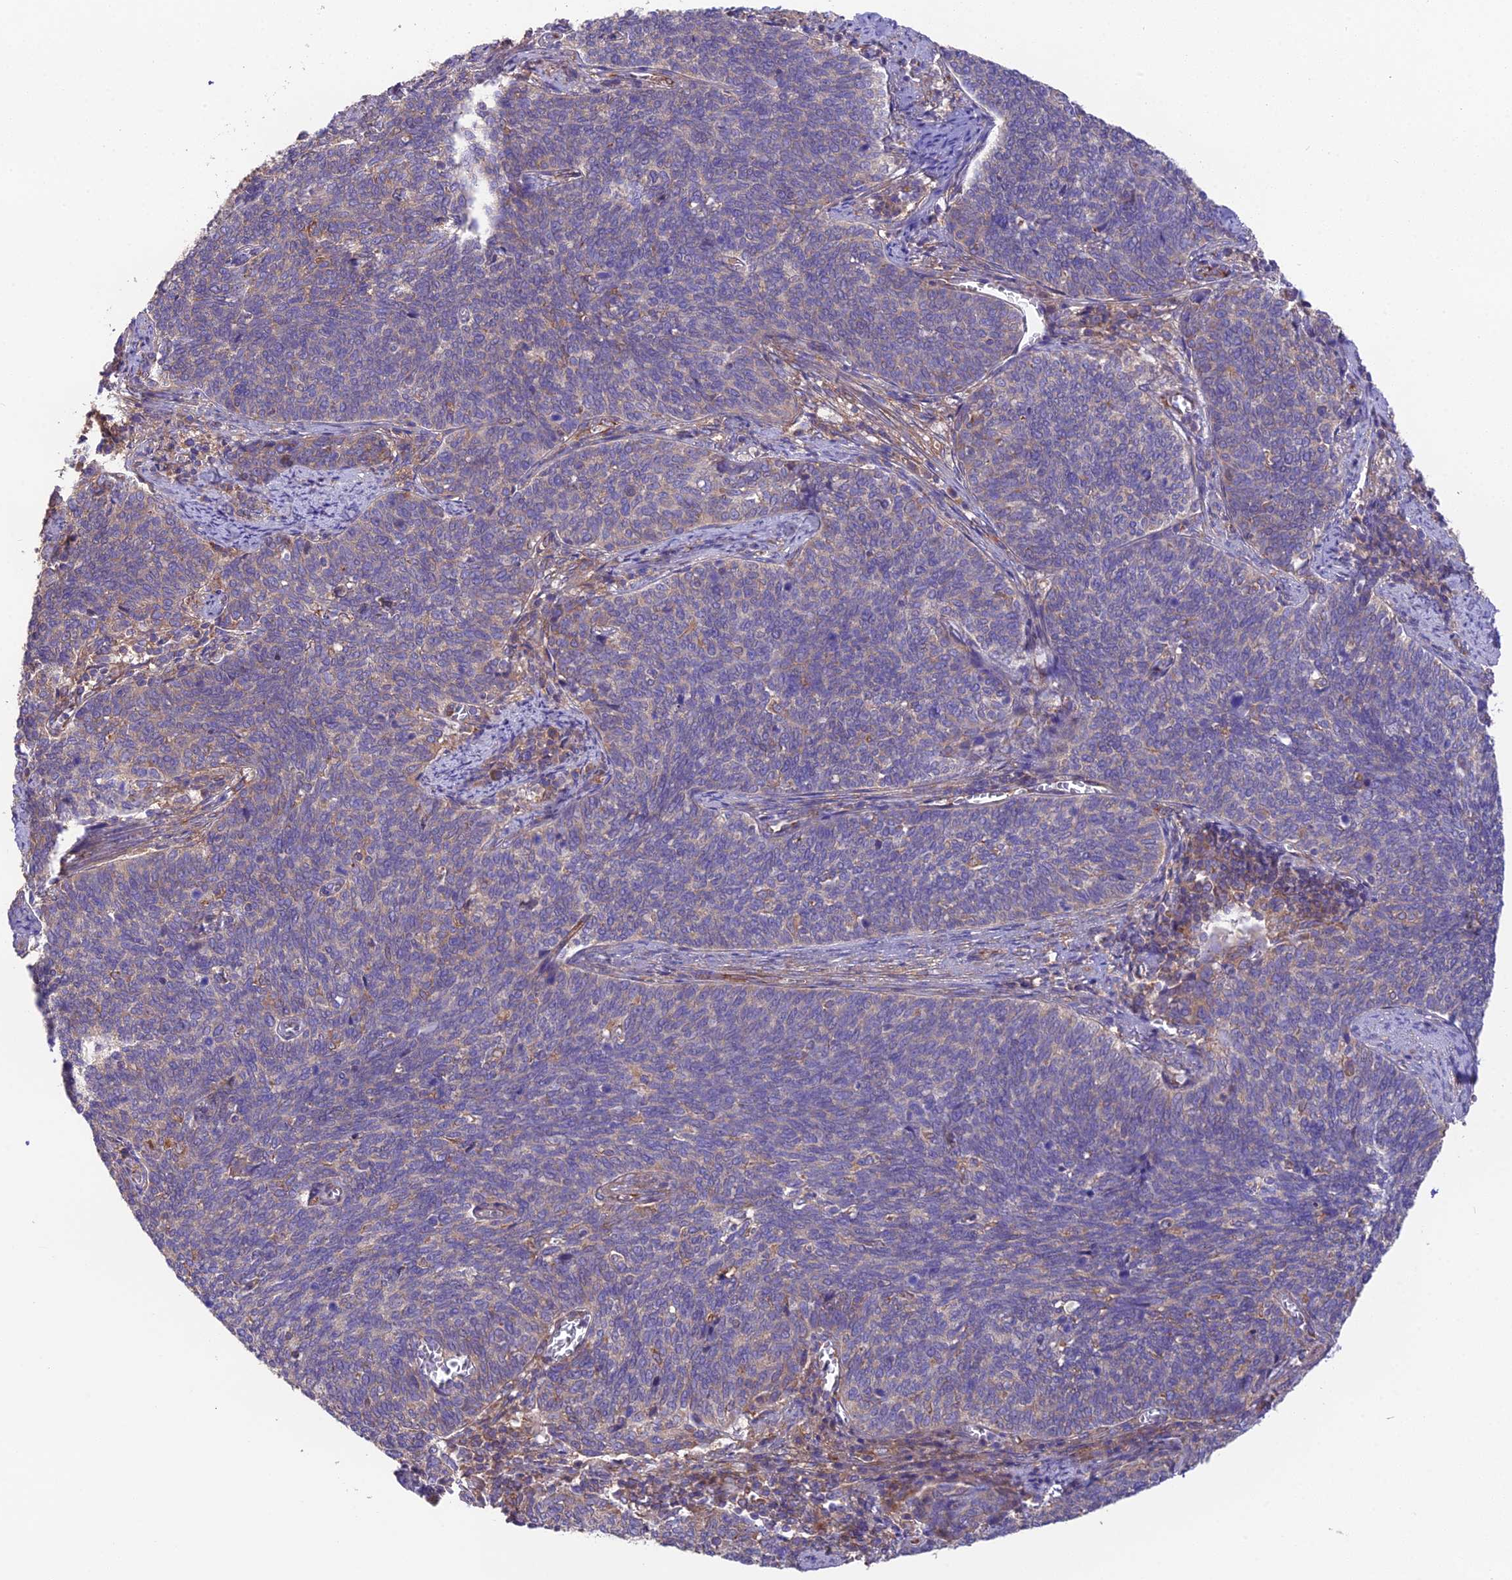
{"staining": {"intensity": "weak", "quantity": "25%-75%", "location": "cytoplasmic/membranous"}, "tissue": "cervical cancer", "cell_type": "Tumor cells", "image_type": "cancer", "snomed": [{"axis": "morphology", "description": "Squamous cell carcinoma, NOS"}, {"axis": "topography", "description": "Cervix"}], "caption": "High-power microscopy captured an immunohistochemistry image of cervical squamous cell carcinoma, revealing weak cytoplasmic/membranous expression in about 25%-75% of tumor cells.", "gene": "BLOC1S4", "patient": {"sex": "female", "age": 39}}